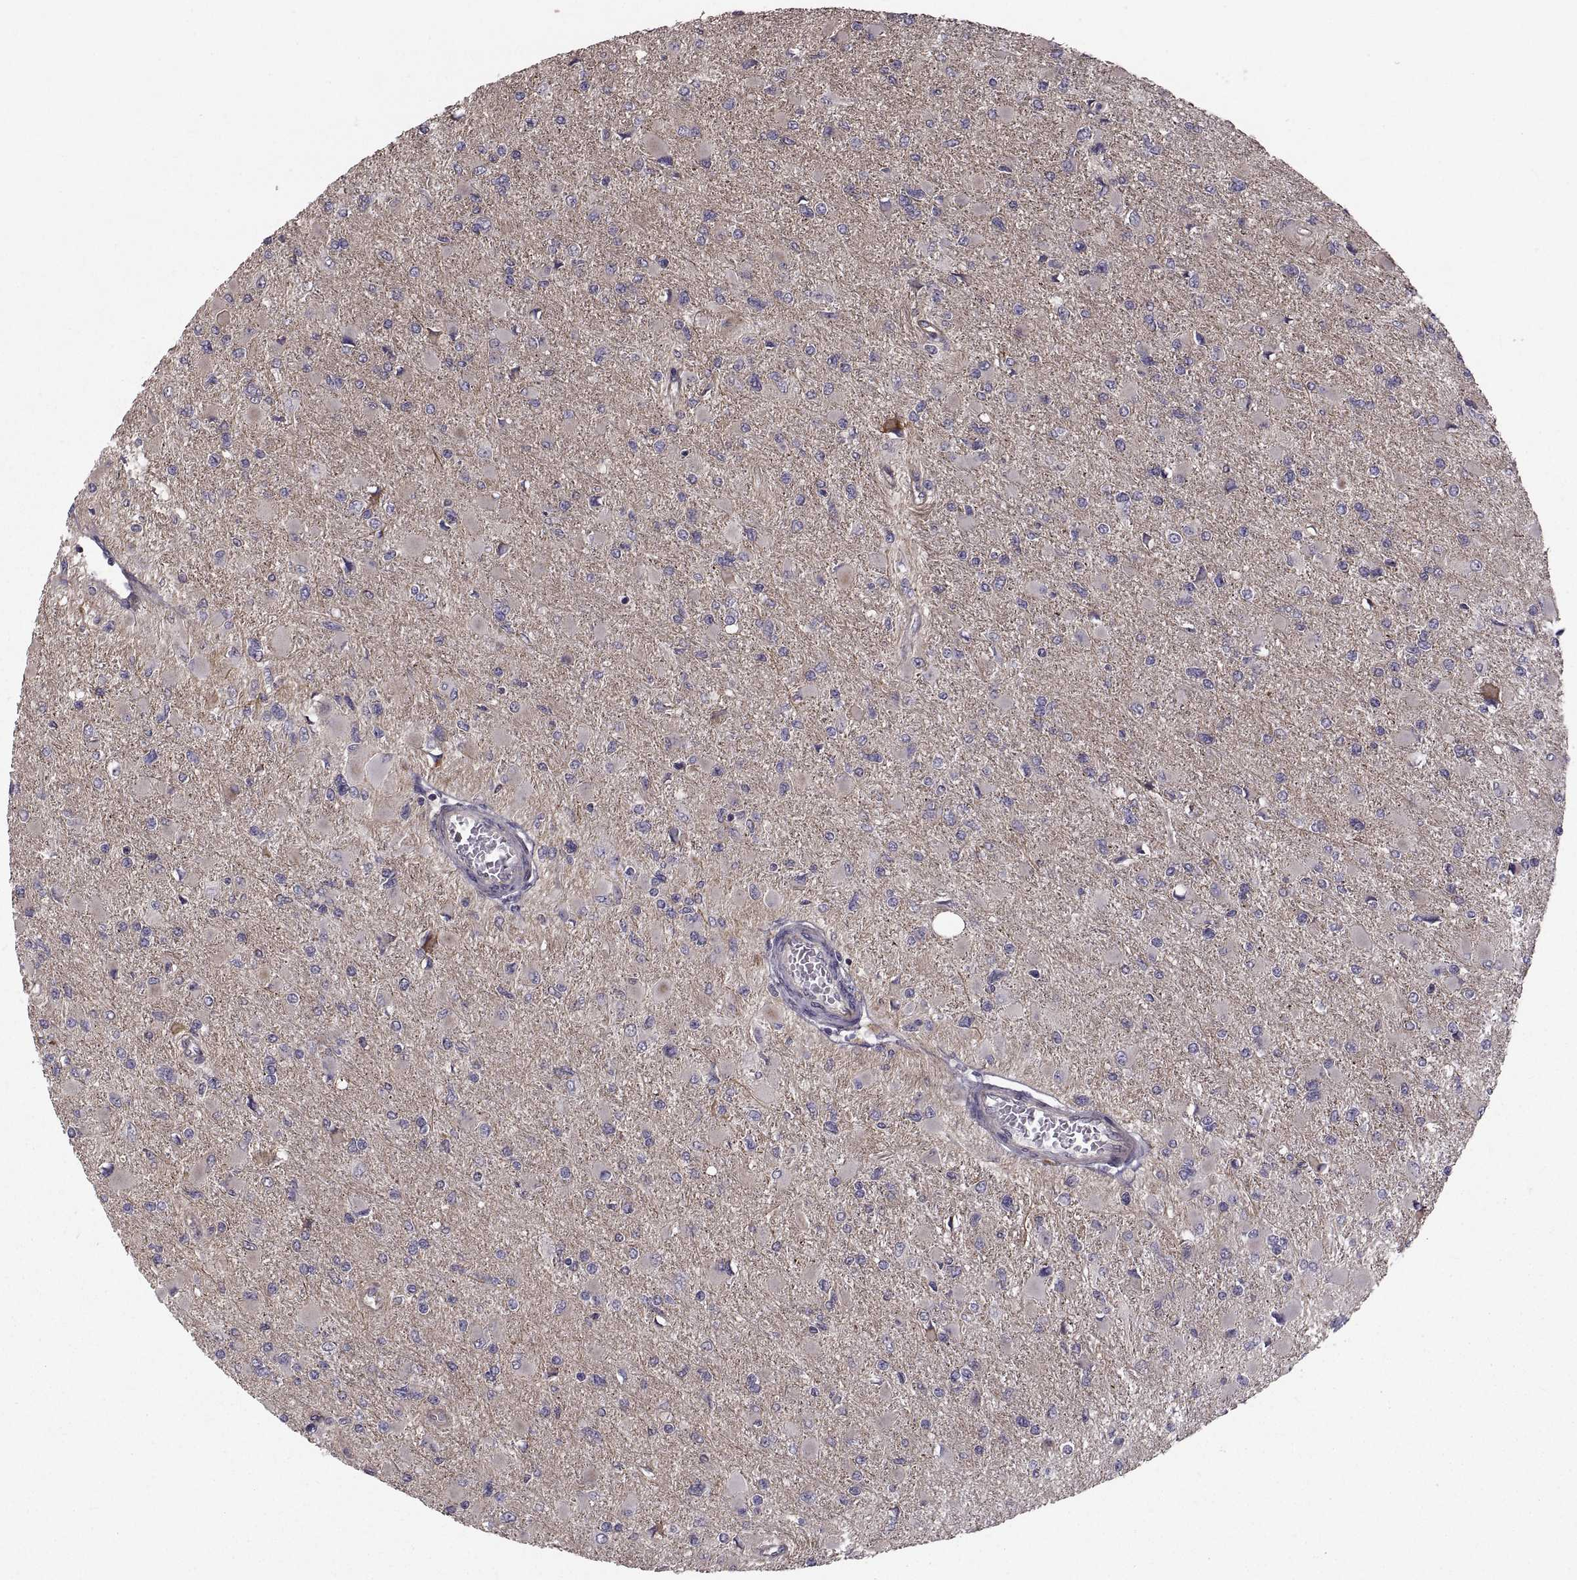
{"staining": {"intensity": "negative", "quantity": "none", "location": "none"}, "tissue": "glioma", "cell_type": "Tumor cells", "image_type": "cancer", "snomed": [{"axis": "morphology", "description": "Glioma, malignant, High grade"}, {"axis": "topography", "description": "Cerebral cortex"}], "caption": "High power microscopy micrograph of an immunohistochemistry histopathology image of glioma, revealing no significant positivity in tumor cells.", "gene": "PMM2", "patient": {"sex": "female", "age": 36}}